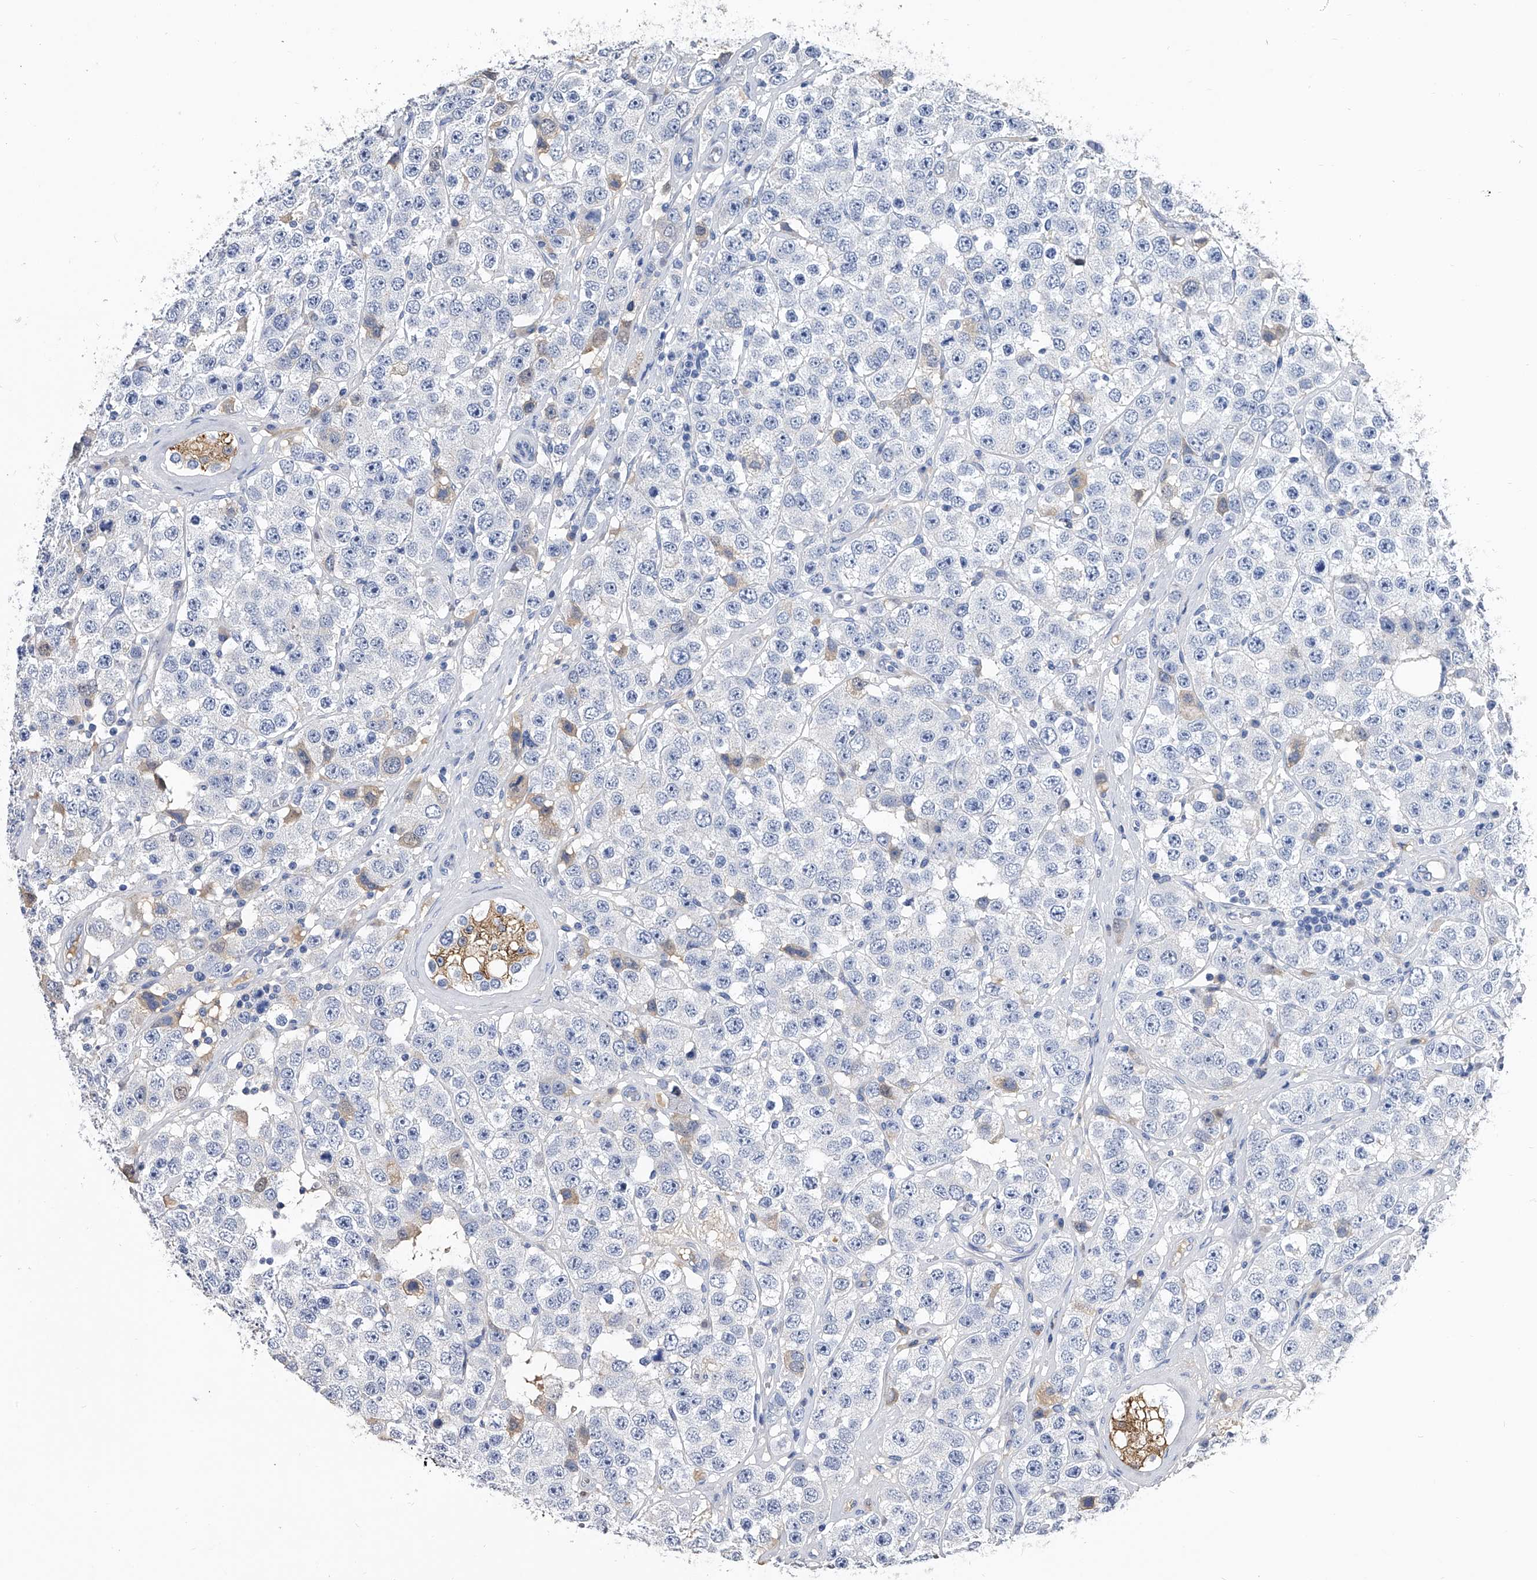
{"staining": {"intensity": "negative", "quantity": "none", "location": "none"}, "tissue": "testis cancer", "cell_type": "Tumor cells", "image_type": "cancer", "snomed": [{"axis": "morphology", "description": "Seminoma, NOS"}, {"axis": "topography", "description": "Testis"}], "caption": "IHC of human testis cancer shows no staining in tumor cells.", "gene": "EFCAB7", "patient": {"sex": "male", "age": 28}}